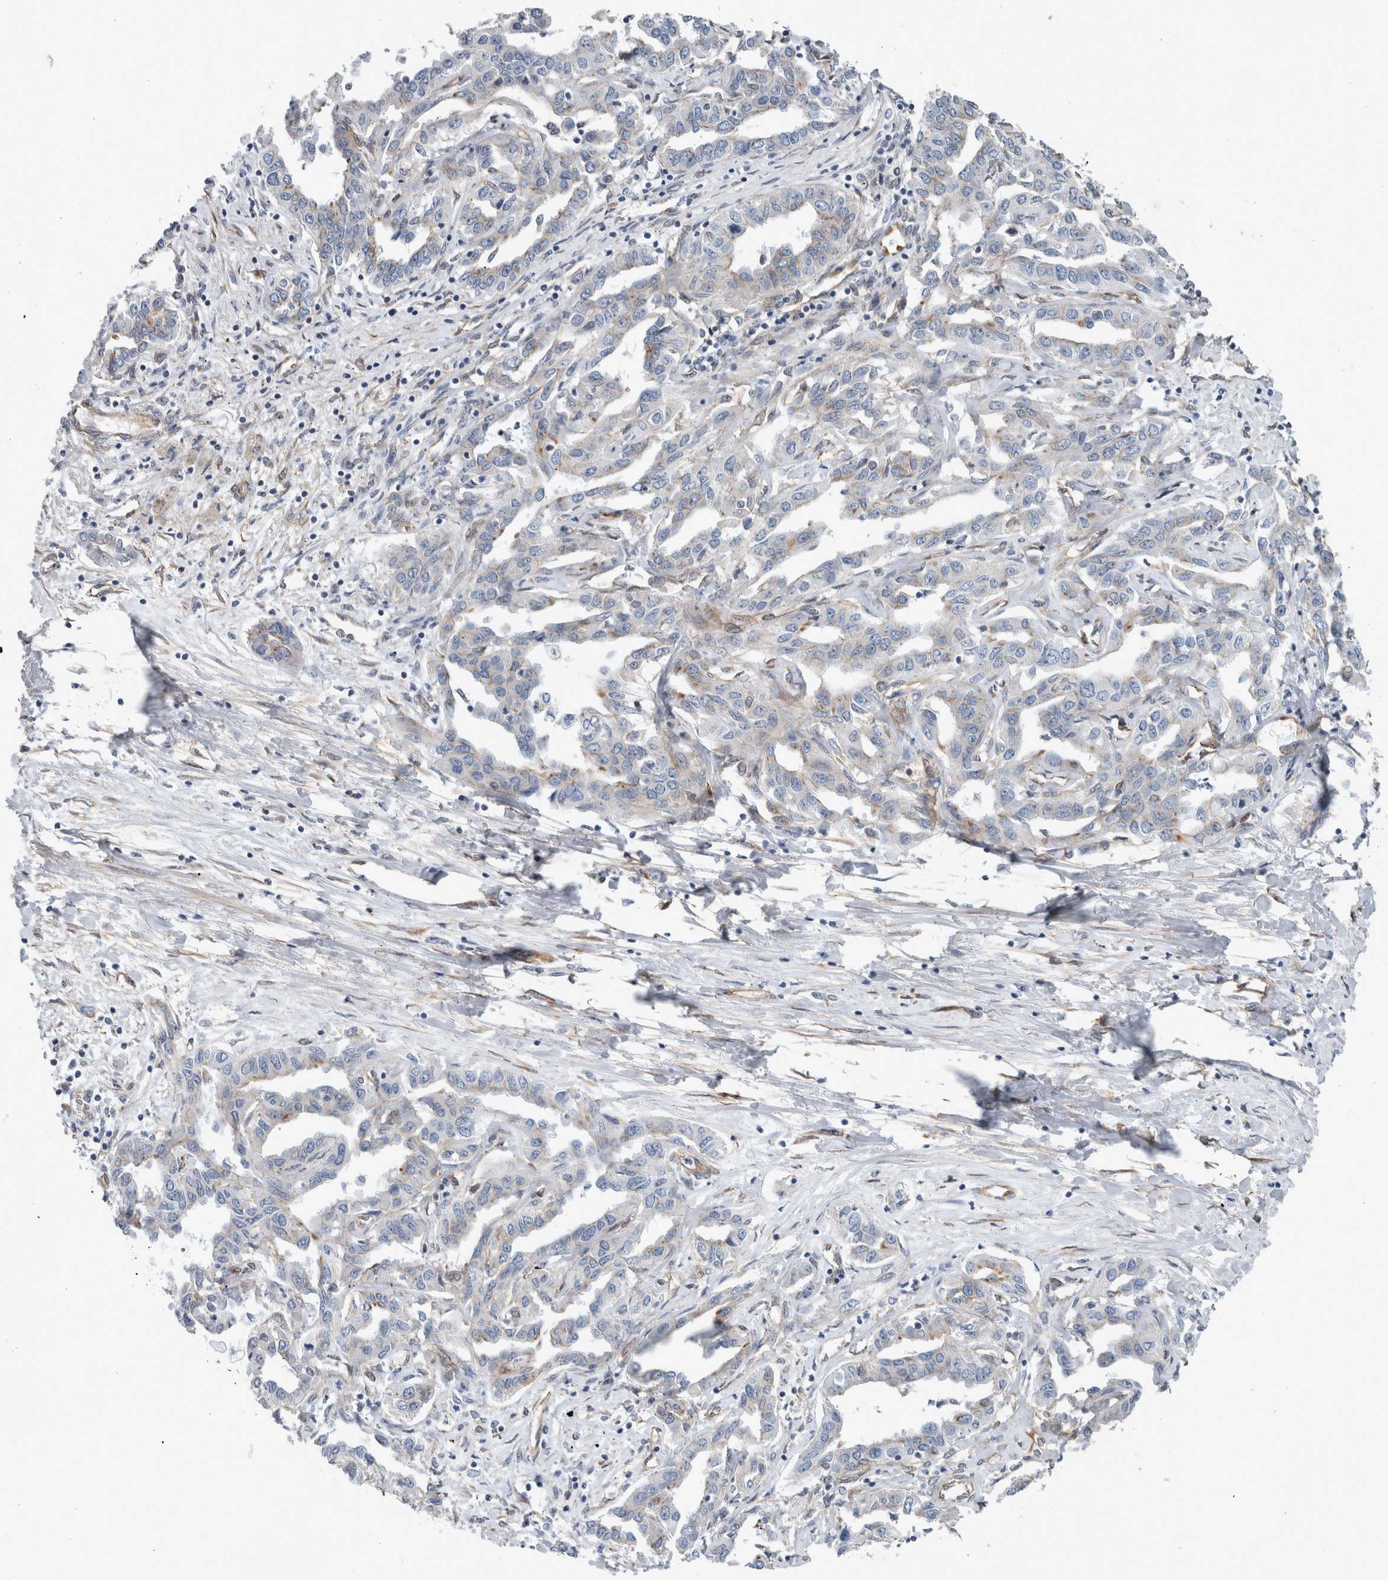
{"staining": {"intensity": "weak", "quantity": "<25%", "location": "cytoplasmic/membranous"}, "tissue": "liver cancer", "cell_type": "Tumor cells", "image_type": "cancer", "snomed": [{"axis": "morphology", "description": "Cholangiocarcinoma"}, {"axis": "topography", "description": "Liver"}], "caption": "The image demonstrates no staining of tumor cells in liver cholangiocarcinoma.", "gene": "PLEC", "patient": {"sex": "male", "age": 59}}